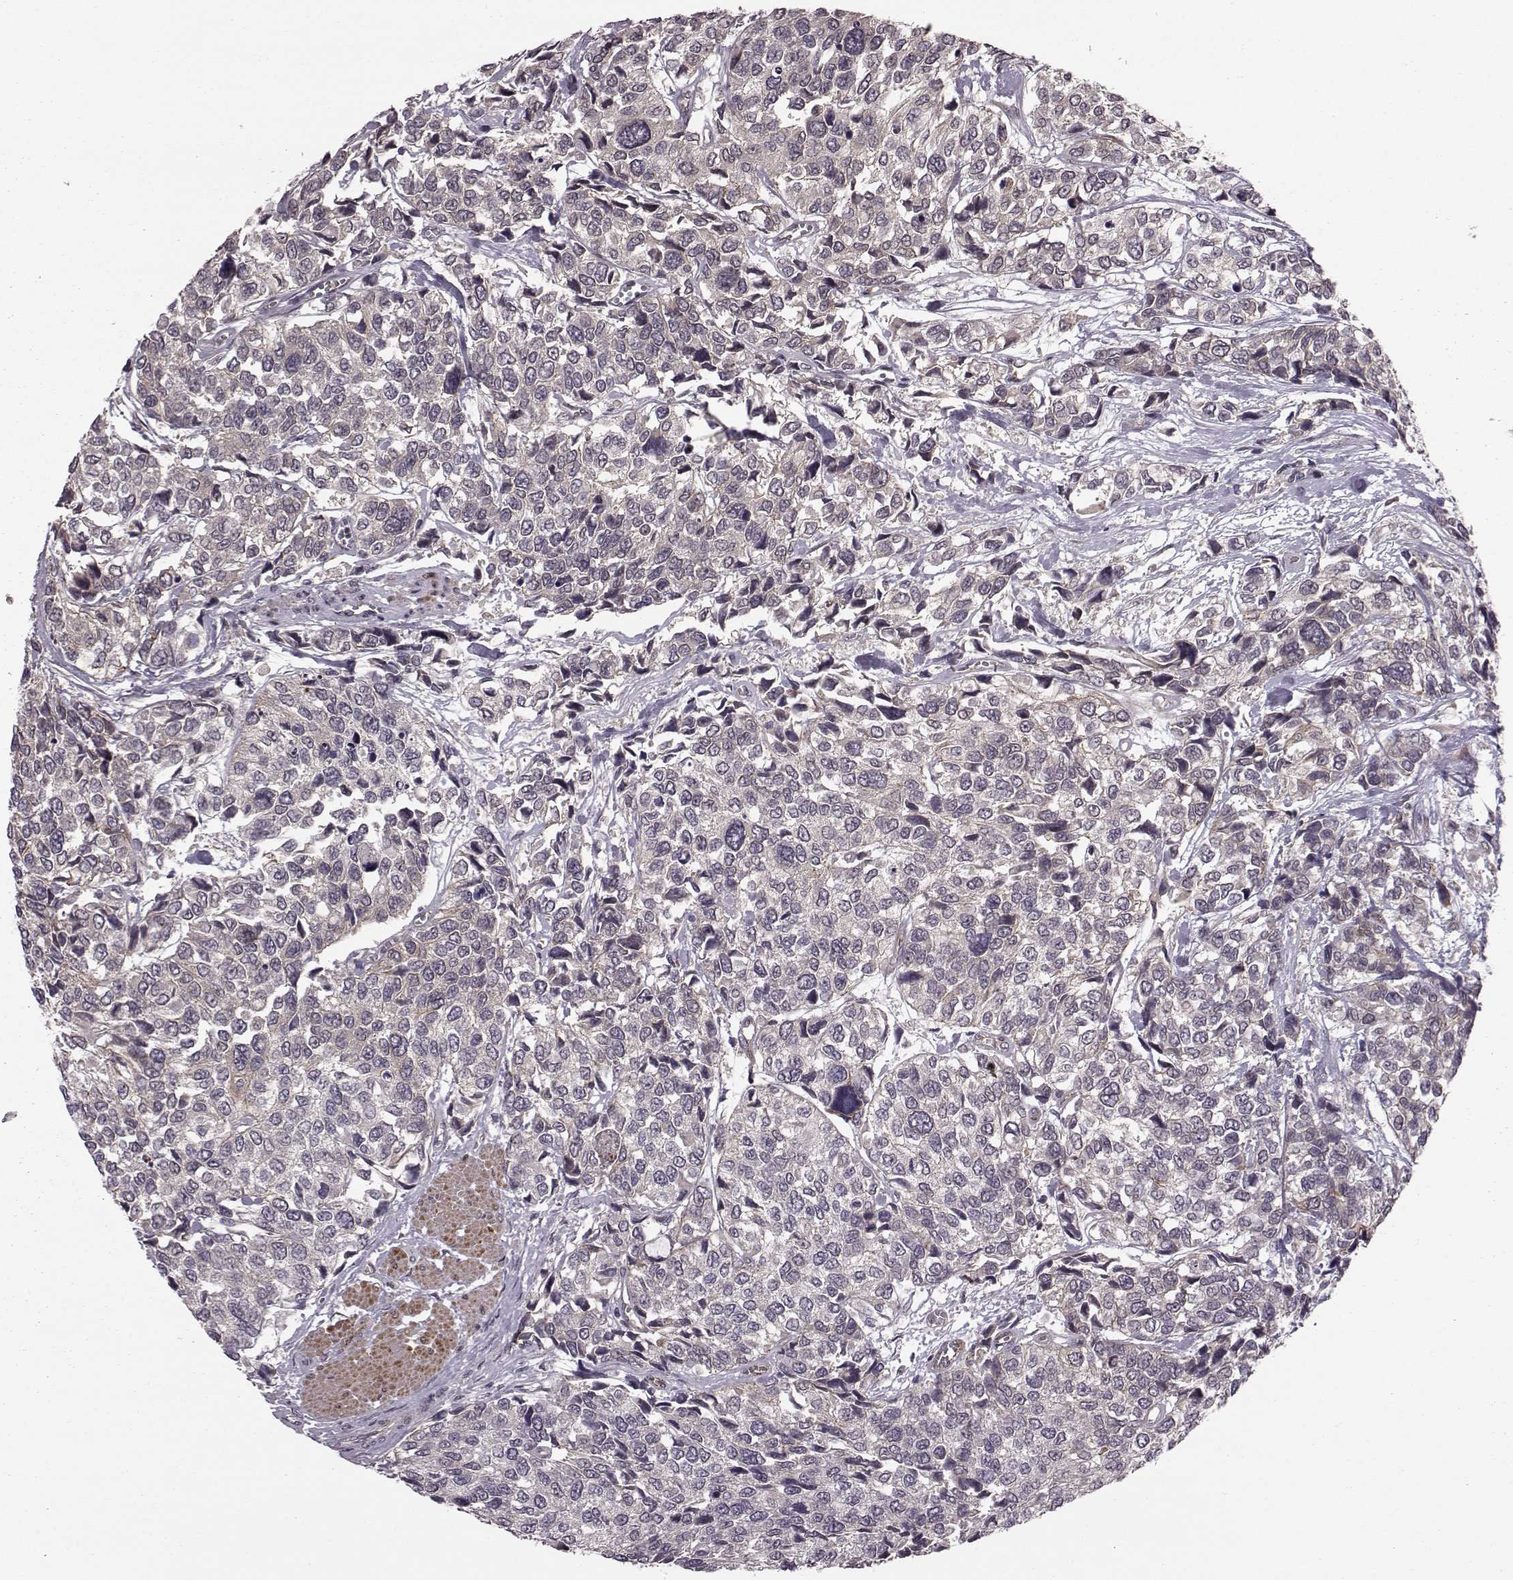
{"staining": {"intensity": "negative", "quantity": "none", "location": "none"}, "tissue": "urothelial cancer", "cell_type": "Tumor cells", "image_type": "cancer", "snomed": [{"axis": "morphology", "description": "Urothelial carcinoma, High grade"}, {"axis": "topography", "description": "Urinary bladder"}], "caption": "Histopathology image shows no protein expression in tumor cells of high-grade urothelial carcinoma tissue.", "gene": "SYNPO", "patient": {"sex": "male", "age": 77}}